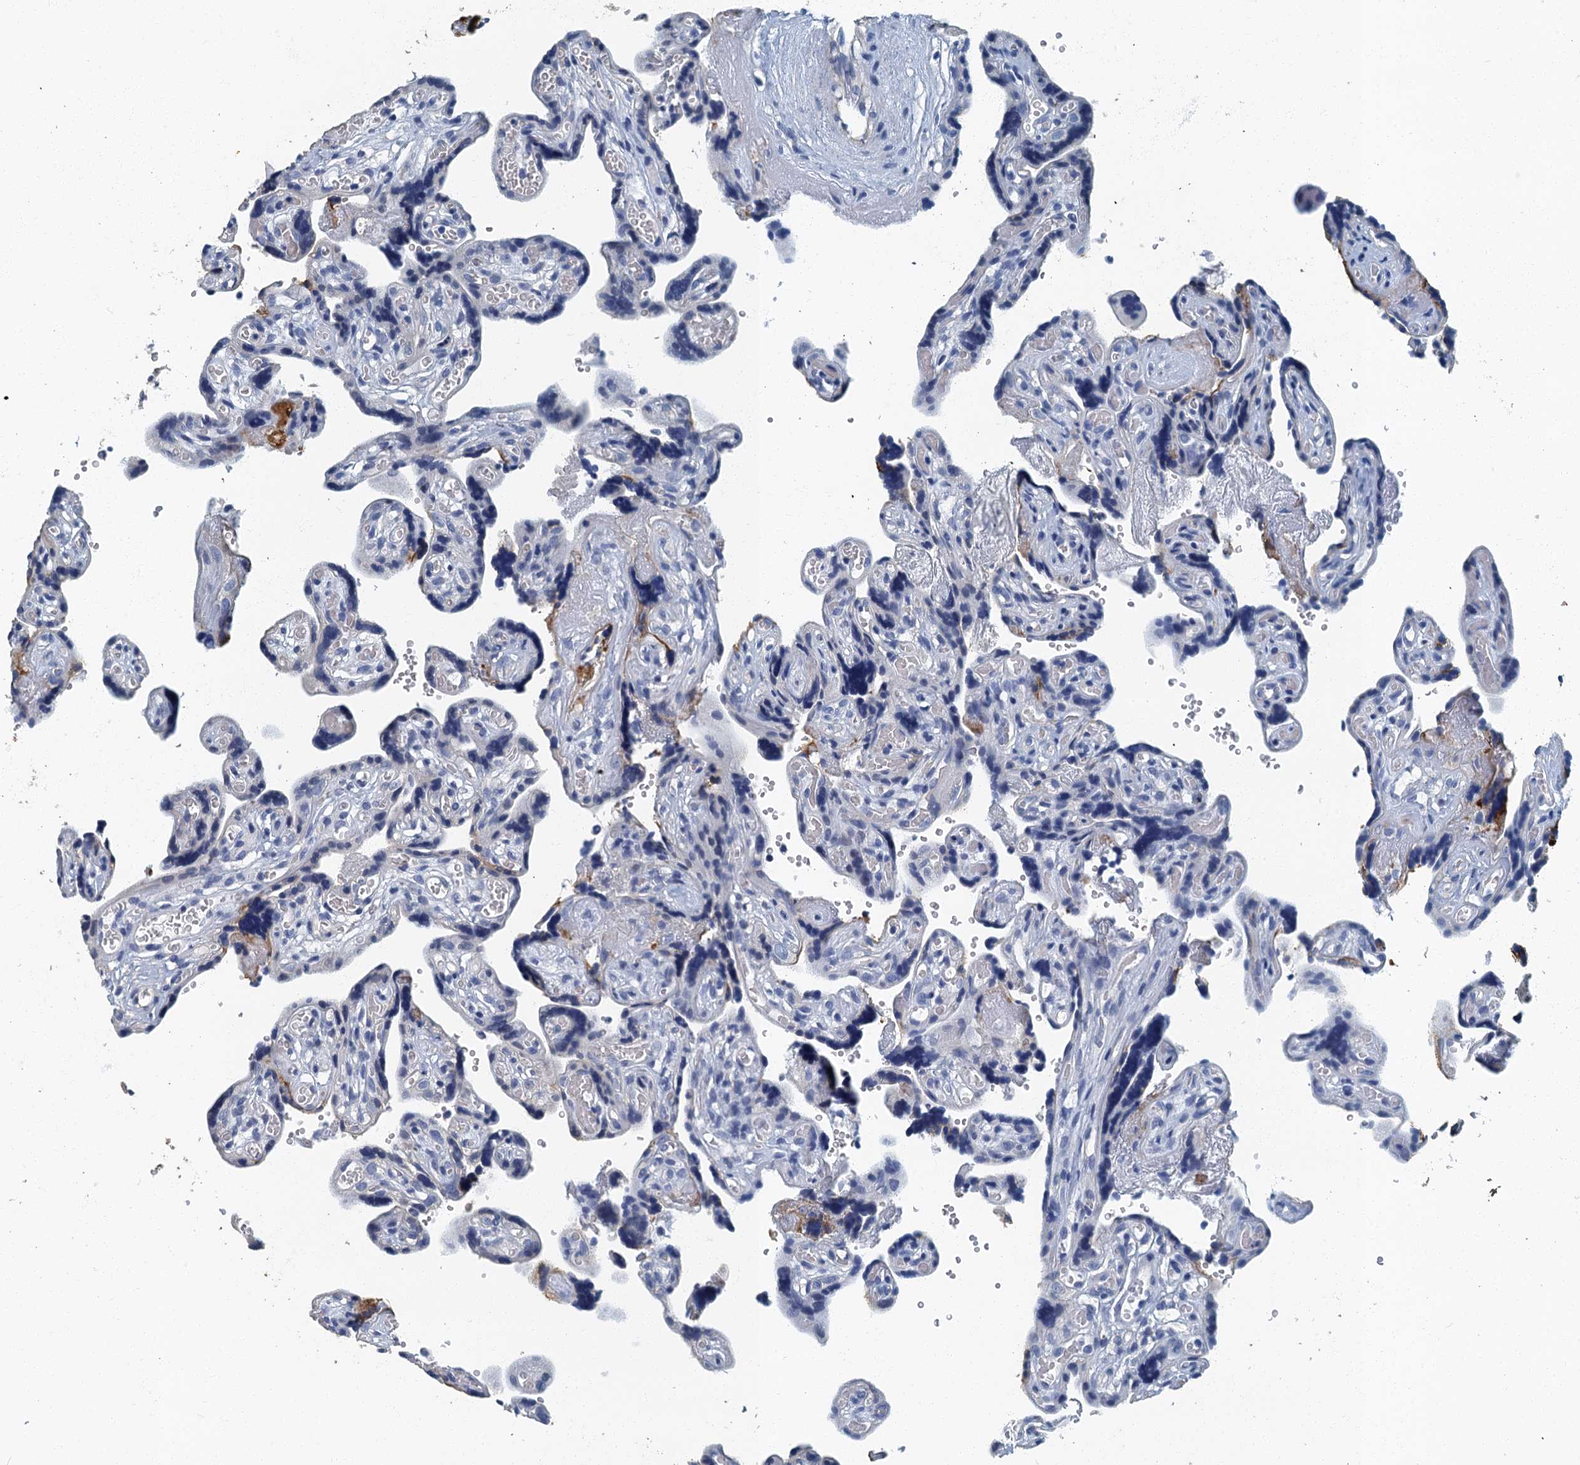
{"staining": {"intensity": "strong", "quantity": "<25%", "location": "cytoplasmic/membranous"}, "tissue": "placenta", "cell_type": "Trophoblastic cells", "image_type": "normal", "snomed": [{"axis": "morphology", "description": "Normal tissue, NOS"}, {"axis": "topography", "description": "Placenta"}], "caption": "IHC photomicrograph of normal placenta stained for a protein (brown), which displays medium levels of strong cytoplasmic/membranous positivity in about <25% of trophoblastic cells.", "gene": "GADL1", "patient": {"sex": "female", "age": 30}}